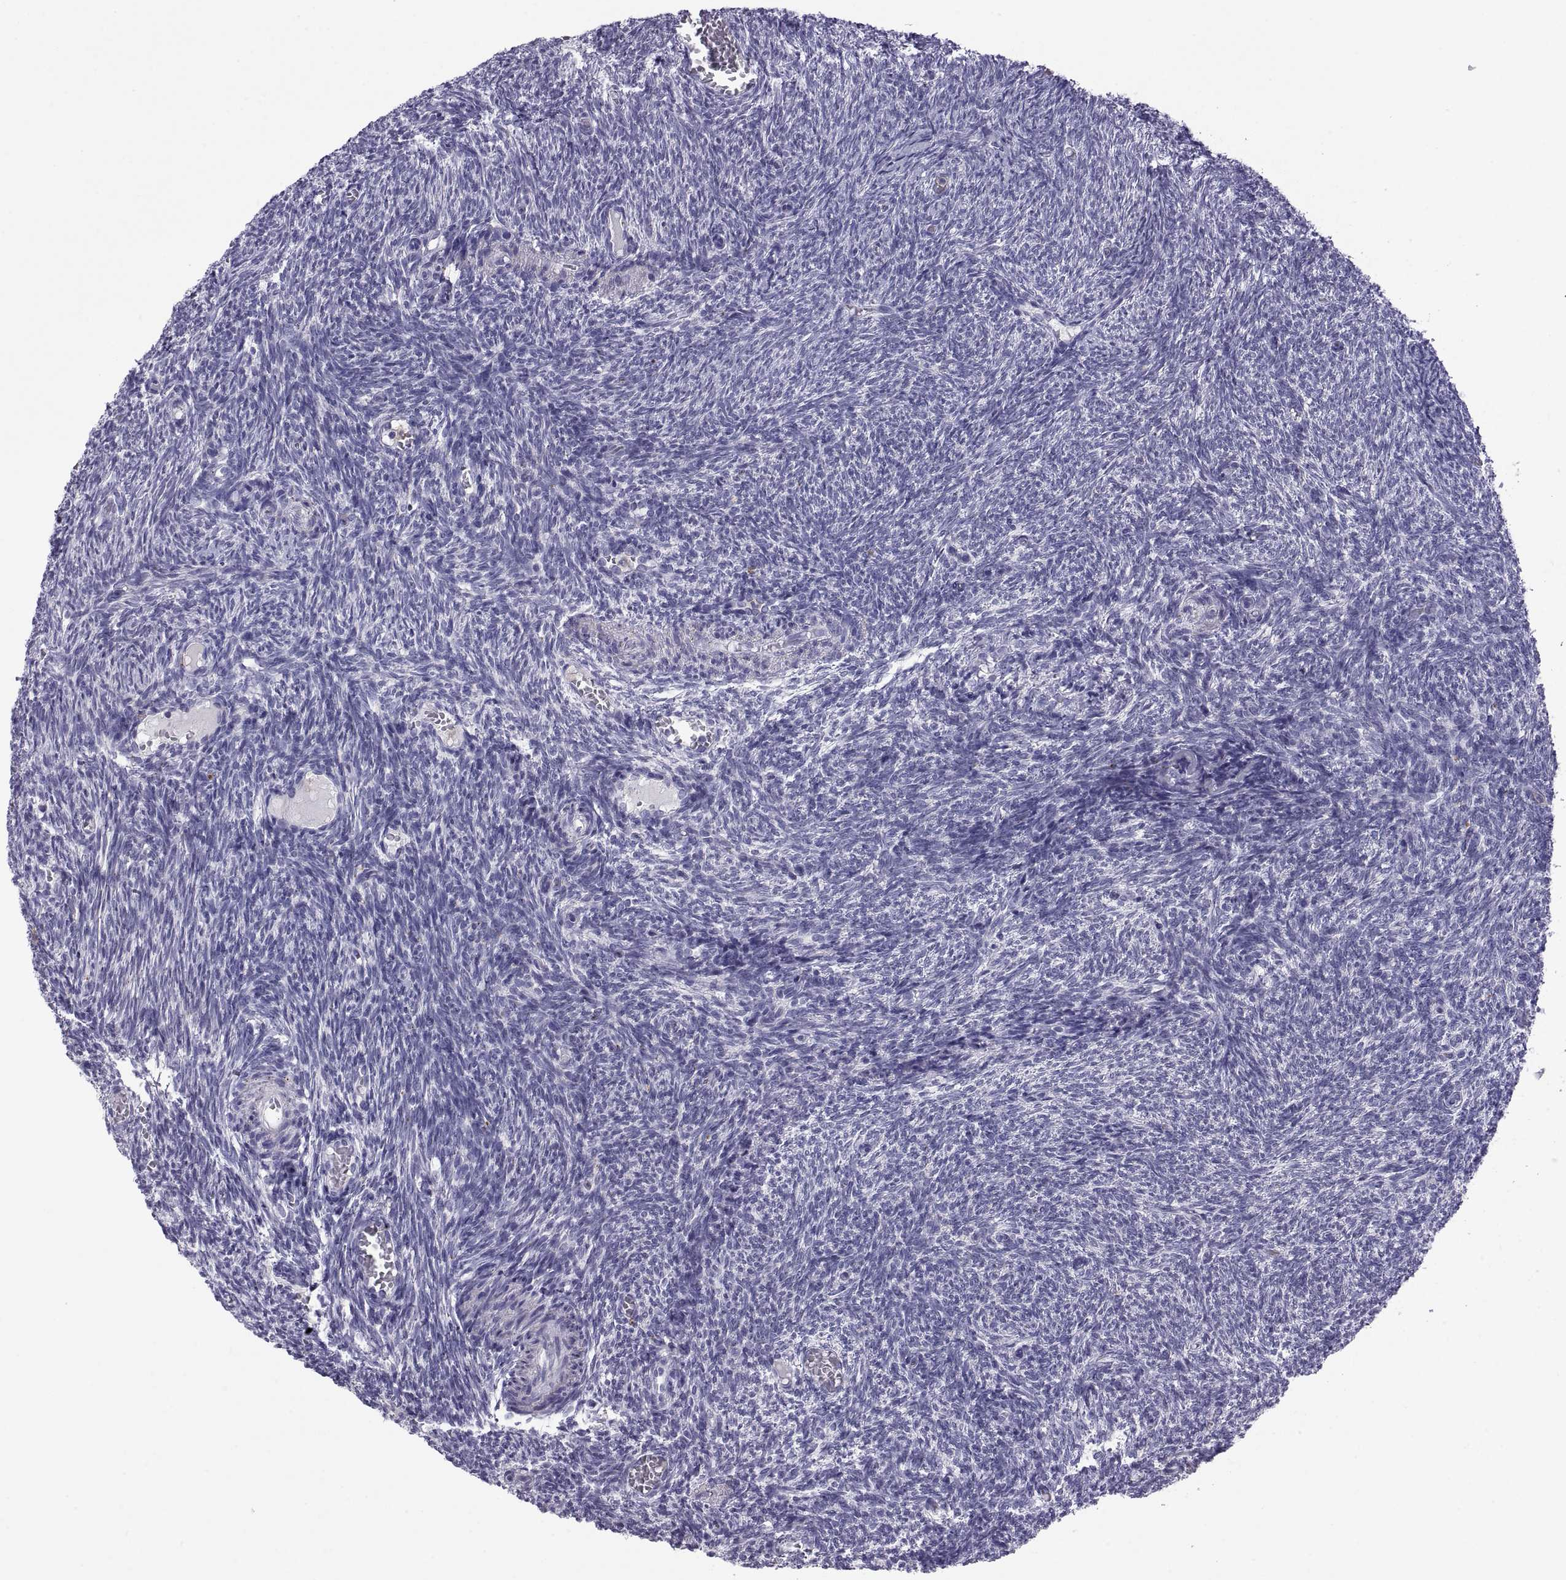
{"staining": {"intensity": "negative", "quantity": "none", "location": "none"}, "tissue": "ovary", "cell_type": "Follicle cells", "image_type": "normal", "snomed": [{"axis": "morphology", "description": "Normal tissue, NOS"}, {"axis": "topography", "description": "Ovary"}], "caption": "This is an immunohistochemistry (IHC) micrograph of normal ovary. There is no staining in follicle cells.", "gene": "RGS19", "patient": {"sex": "female", "age": 39}}